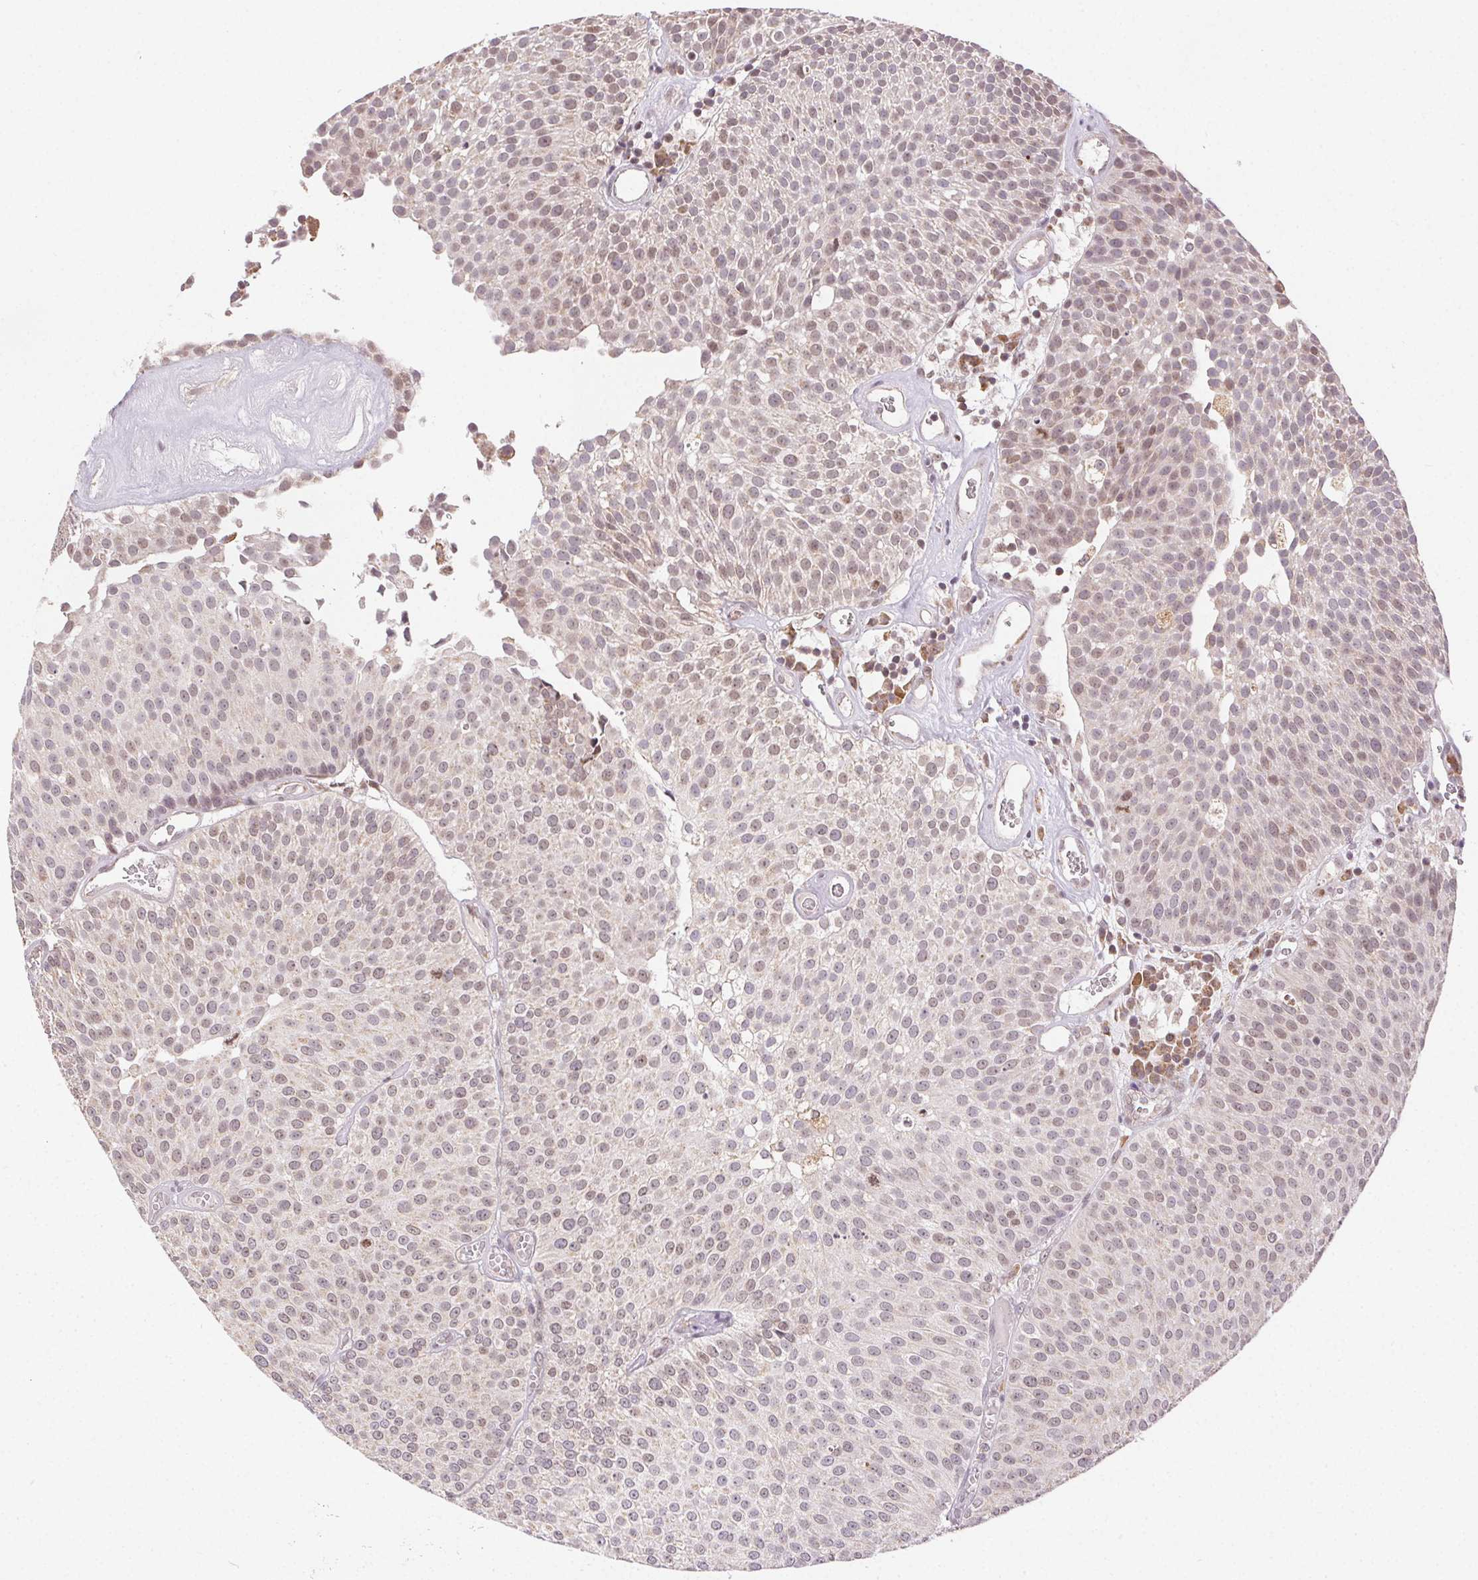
{"staining": {"intensity": "weak", "quantity": "25%-75%", "location": "nuclear"}, "tissue": "urothelial cancer", "cell_type": "Tumor cells", "image_type": "cancer", "snomed": [{"axis": "morphology", "description": "Urothelial carcinoma, Low grade"}, {"axis": "topography", "description": "Urinary bladder"}], "caption": "Human low-grade urothelial carcinoma stained with a brown dye reveals weak nuclear positive expression in about 25%-75% of tumor cells.", "gene": "PIWIL4", "patient": {"sex": "female", "age": 79}}